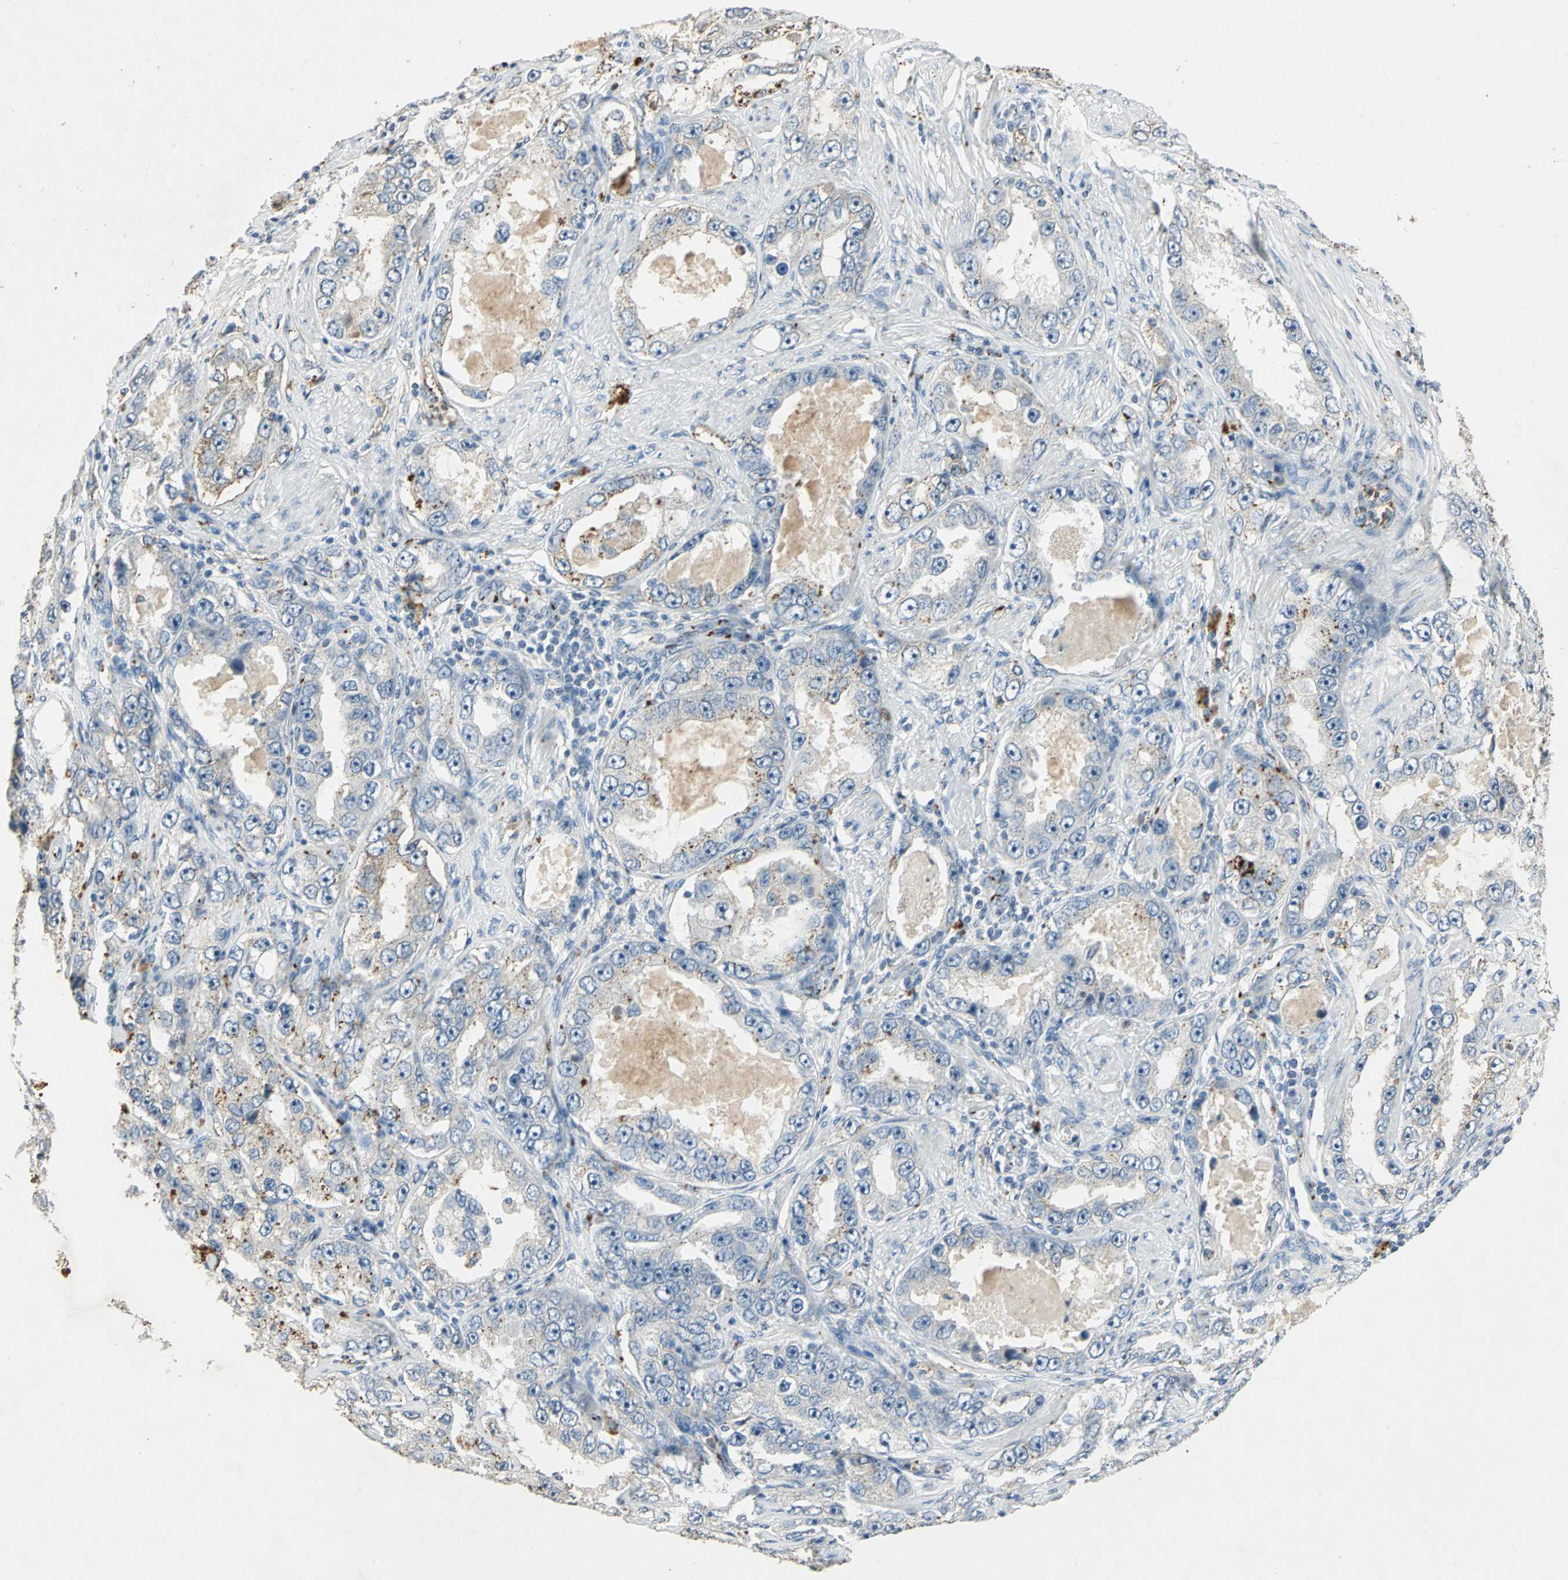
{"staining": {"intensity": "strong", "quantity": "<25%", "location": "cytoplasmic/membranous"}, "tissue": "prostate cancer", "cell_type": "Tumor cells", "image_type": "cancer", "snomed": [{"axis": "morphology", "description": "Adenocarcinoma, High grade"}, {"axis": "topography", "description": "Prostate"}], "caption": "Protein analysis of prostate cancer tissue displays strong cytoplasmic/membranous expression in approximately <25% of tumor cells.", "gene": "CAMK2B", "patient": {"sex": "male", "age": 63}}